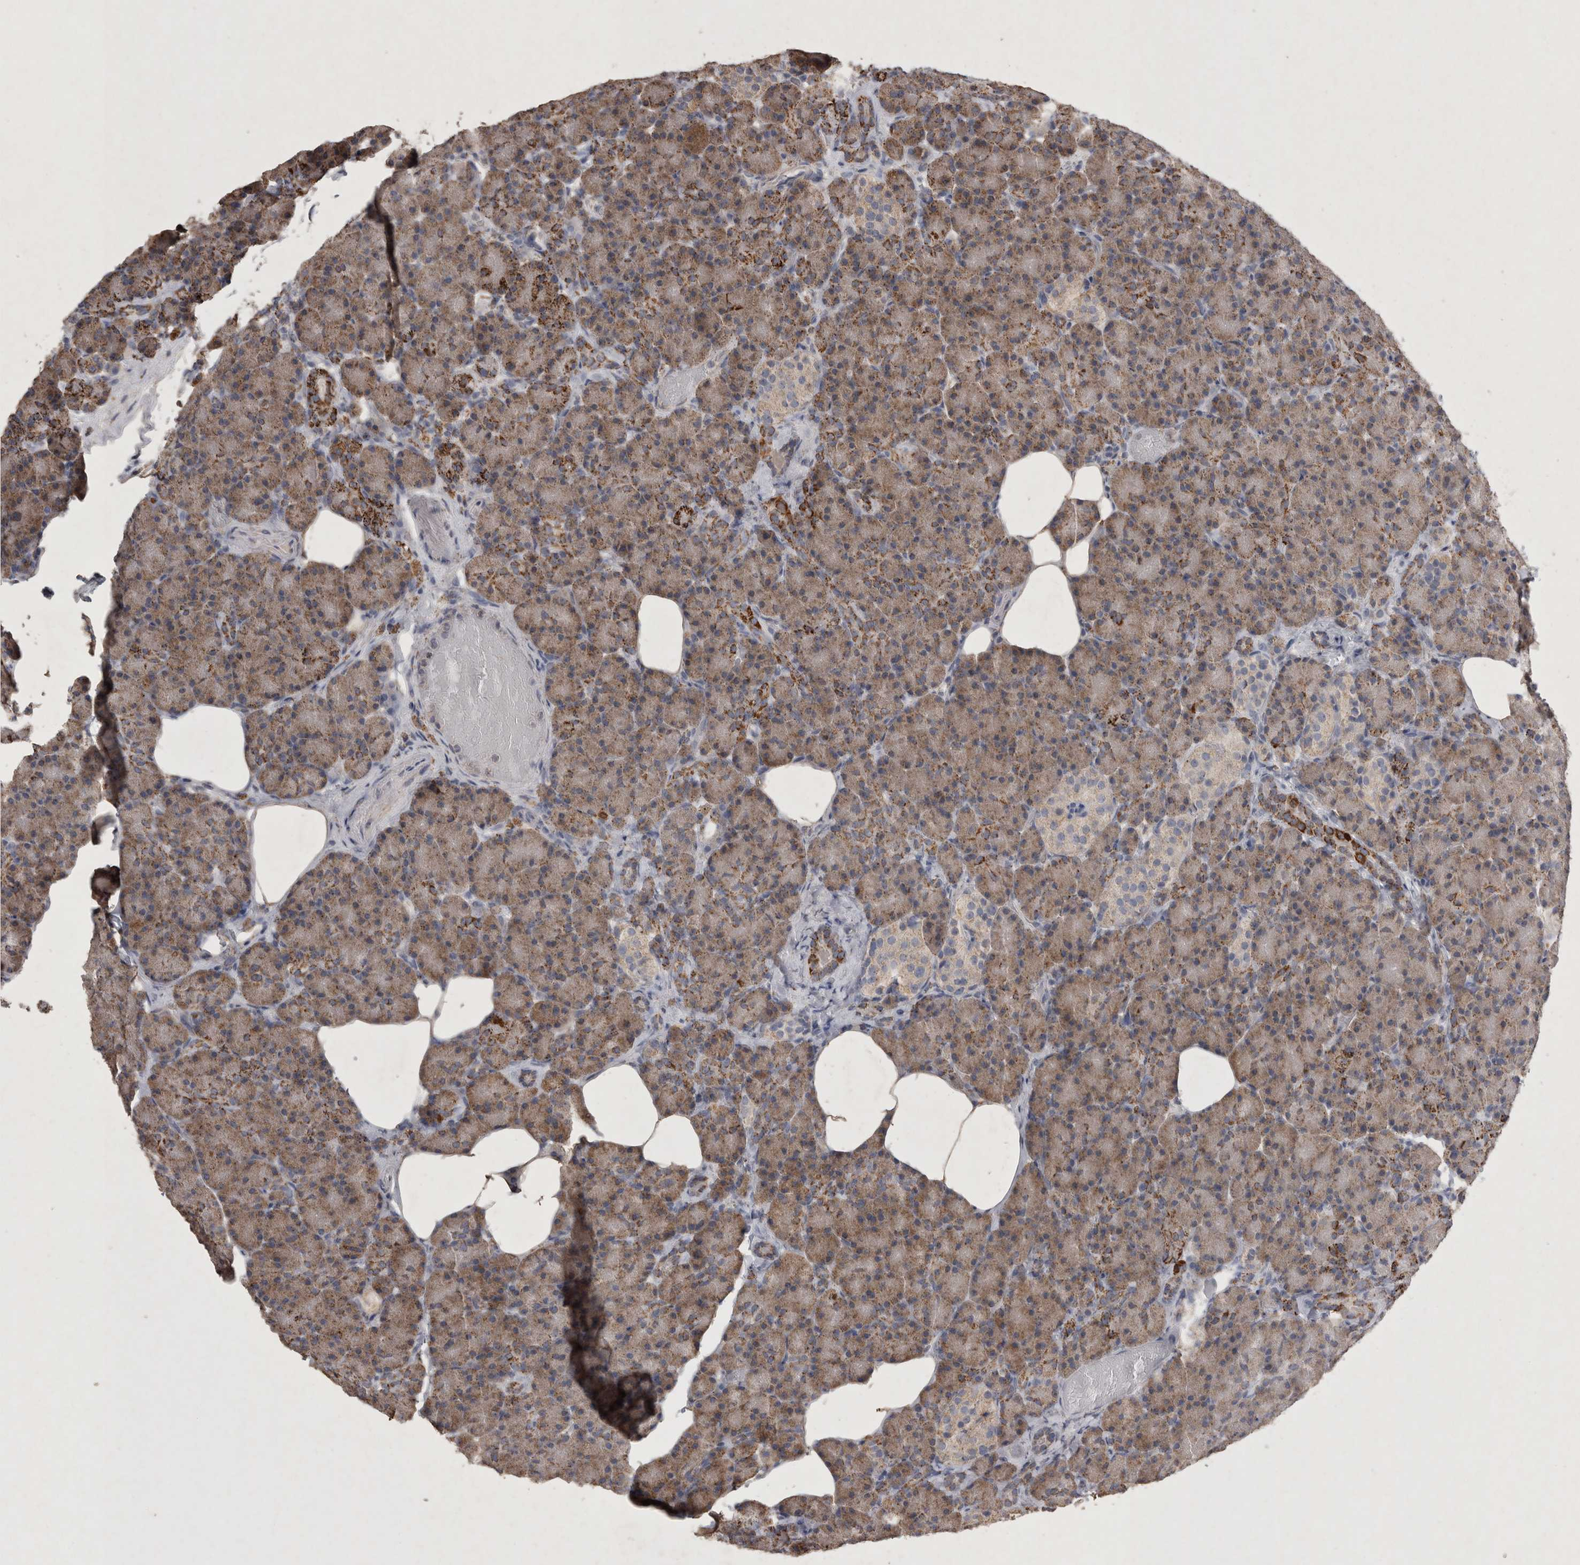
{"staining": {"intensity": "moderate", "quantity": ">75%", "location": "cytoplasmic/membranous"}, "tissue": "pancreas", "cell_type": "Exocrine glandular cells", "image_type": "normal", "snomed": [{"axis": "morphology", "description": "Normal tissue, NOS"}, {"axis": "topography", "description": "Pancreas"}], "caption": "High-power microscopy captured an immunohistochemistry (IHC) histopathology image of normal pancreas, revealing moderate cytoplasmic/membranous staining in approximately >75% of exocrine glandular cells.", "gene": "DKK3", "patient": {"sex": "female", "age": 43}}